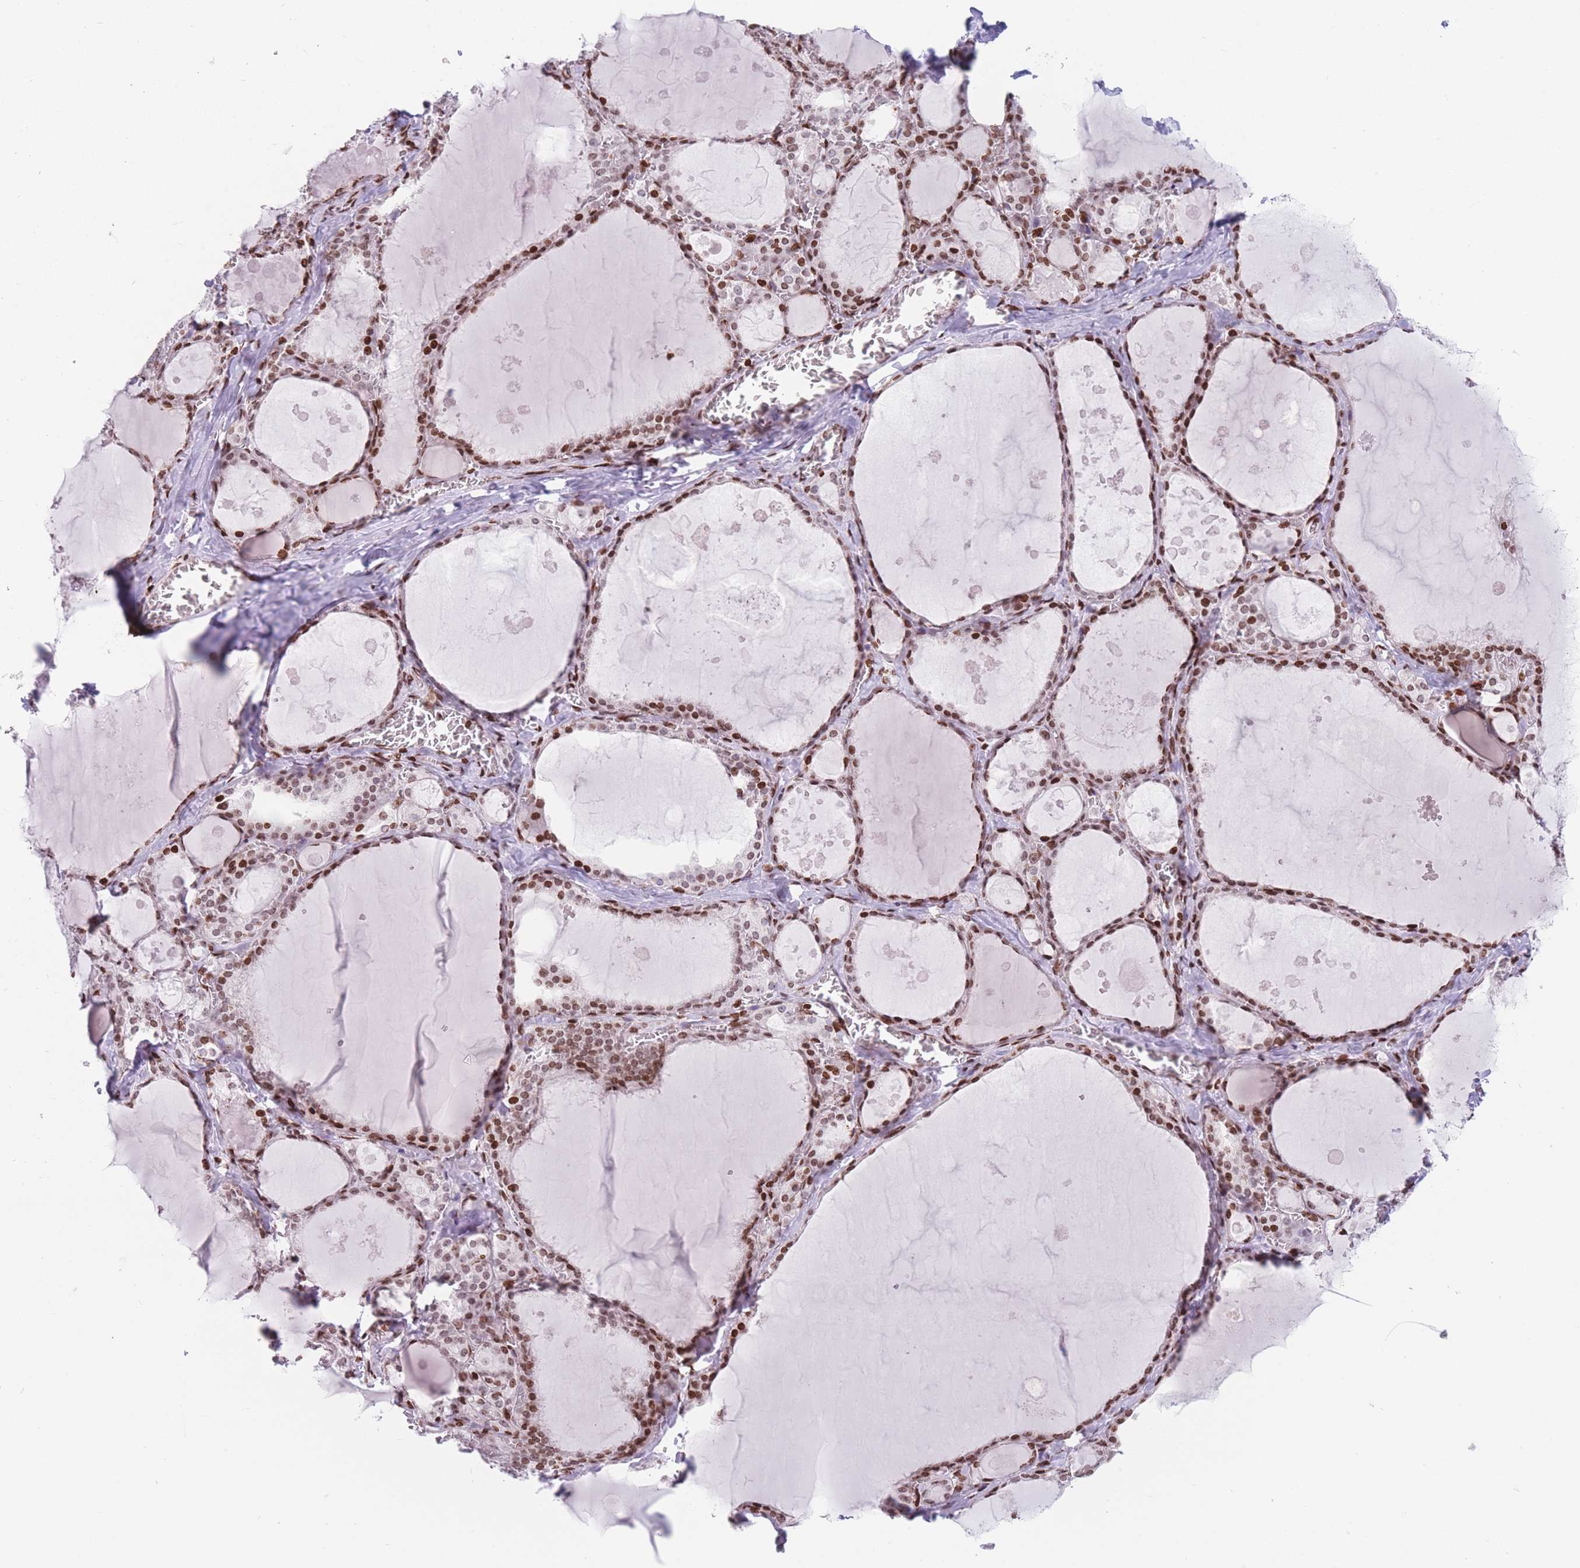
{"staining": {"intensity": "strong", "quantity": ">75%", "location": "nuclear"}, "tissue": "thyroid gland", "cell_type": "Glandular cells", "image_type": "normal", "snomed": [{"axis": "morphology", "description": "Normal tissue, NOS"}, {"axis": "topography", "description": "Thyroid gland"}], "caption": "Thyroid gland stained with DAB (3,3'-diaminobenzidine) immunohistochemistry (IHC) demonstrates high levels of strong nuclear expression in approximately >75% of glandular cells.", "gene": "AK9", "patient": {"sex": "male", "age": 56}}